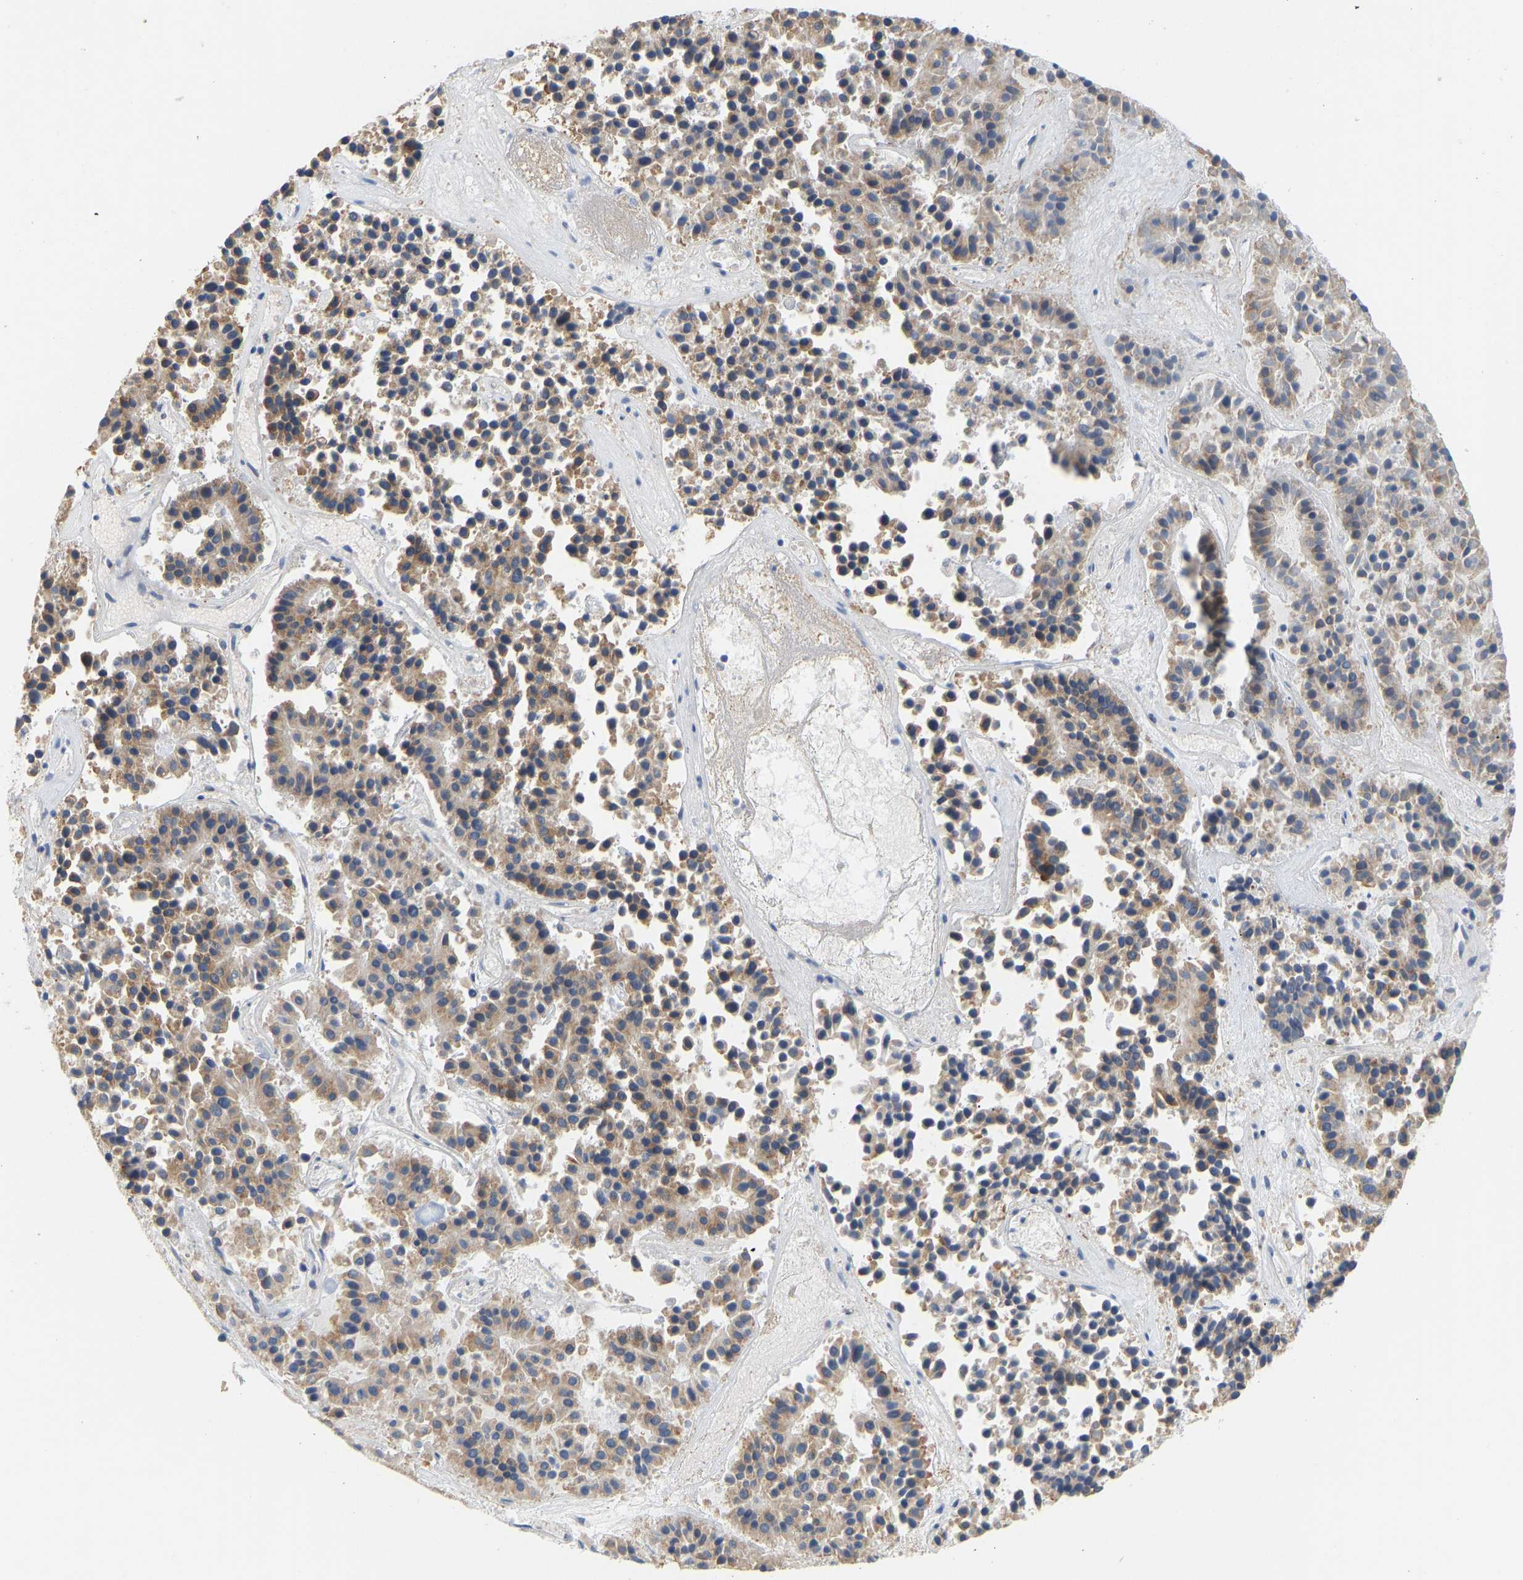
{"staining": {"intensity": "moderate", "quantity": ">75%", "location": "cytoplasmic/membranous"}, "tissue": "pancreatic cancer", "cell_type": "Tumor cells", "image_type": "cancer", "snomed": [{"axis": "morphology", "description": "Adenocarcinoma, NOS"}, {"axis": "topography", "description": "Pancreas"}], "caption": "Pancreatic cancer (adenocarcinoma) stained for a protein (brown) exhibits moderate cytoplasmic/membranous positive expression in about >75% of tumor cells.", "gene": "HACD2", "patient": {"sex": "male", "age": 50}}